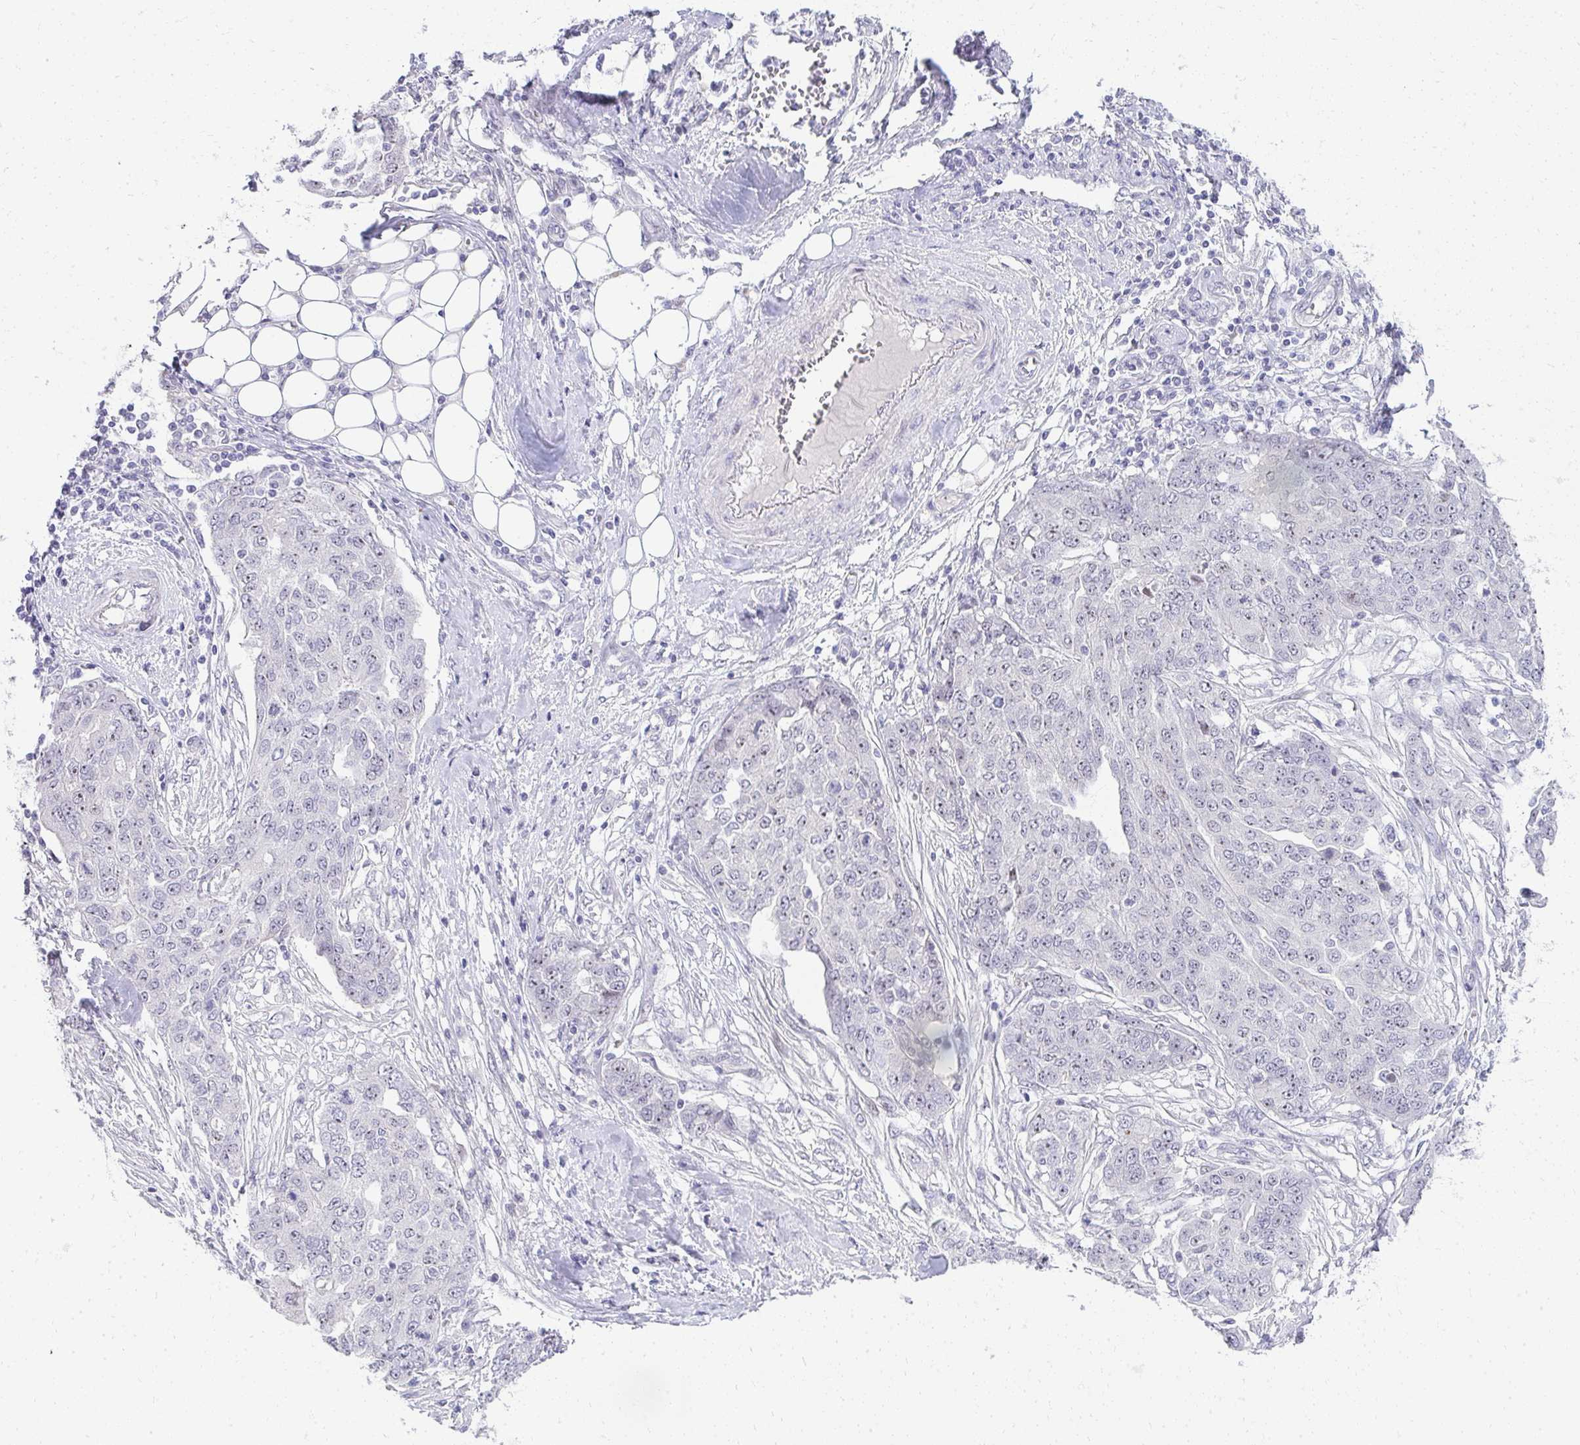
{"staining": {"intensity": "weak", "quantity": "<25%", "location": "nuclear"}, "tissue": "ovarian cancer", "cell_type": "Tumor cells", "image_type": "cancer", "snomed": [{"axis": "morphology", "description": "Cystadenocarcinoma, serous, NOS"}, {"axis": "topography", "description": "Soft tissue"}, {"axis": "topography", "description": "Ovary"}], "caption": "Photomicrograph shows no protein expression in tumor cells of serous cystadenocarcinoma (ovarian) tissue.", "gene": "EID3", "patient": {"sex": "female", "age": 57}}